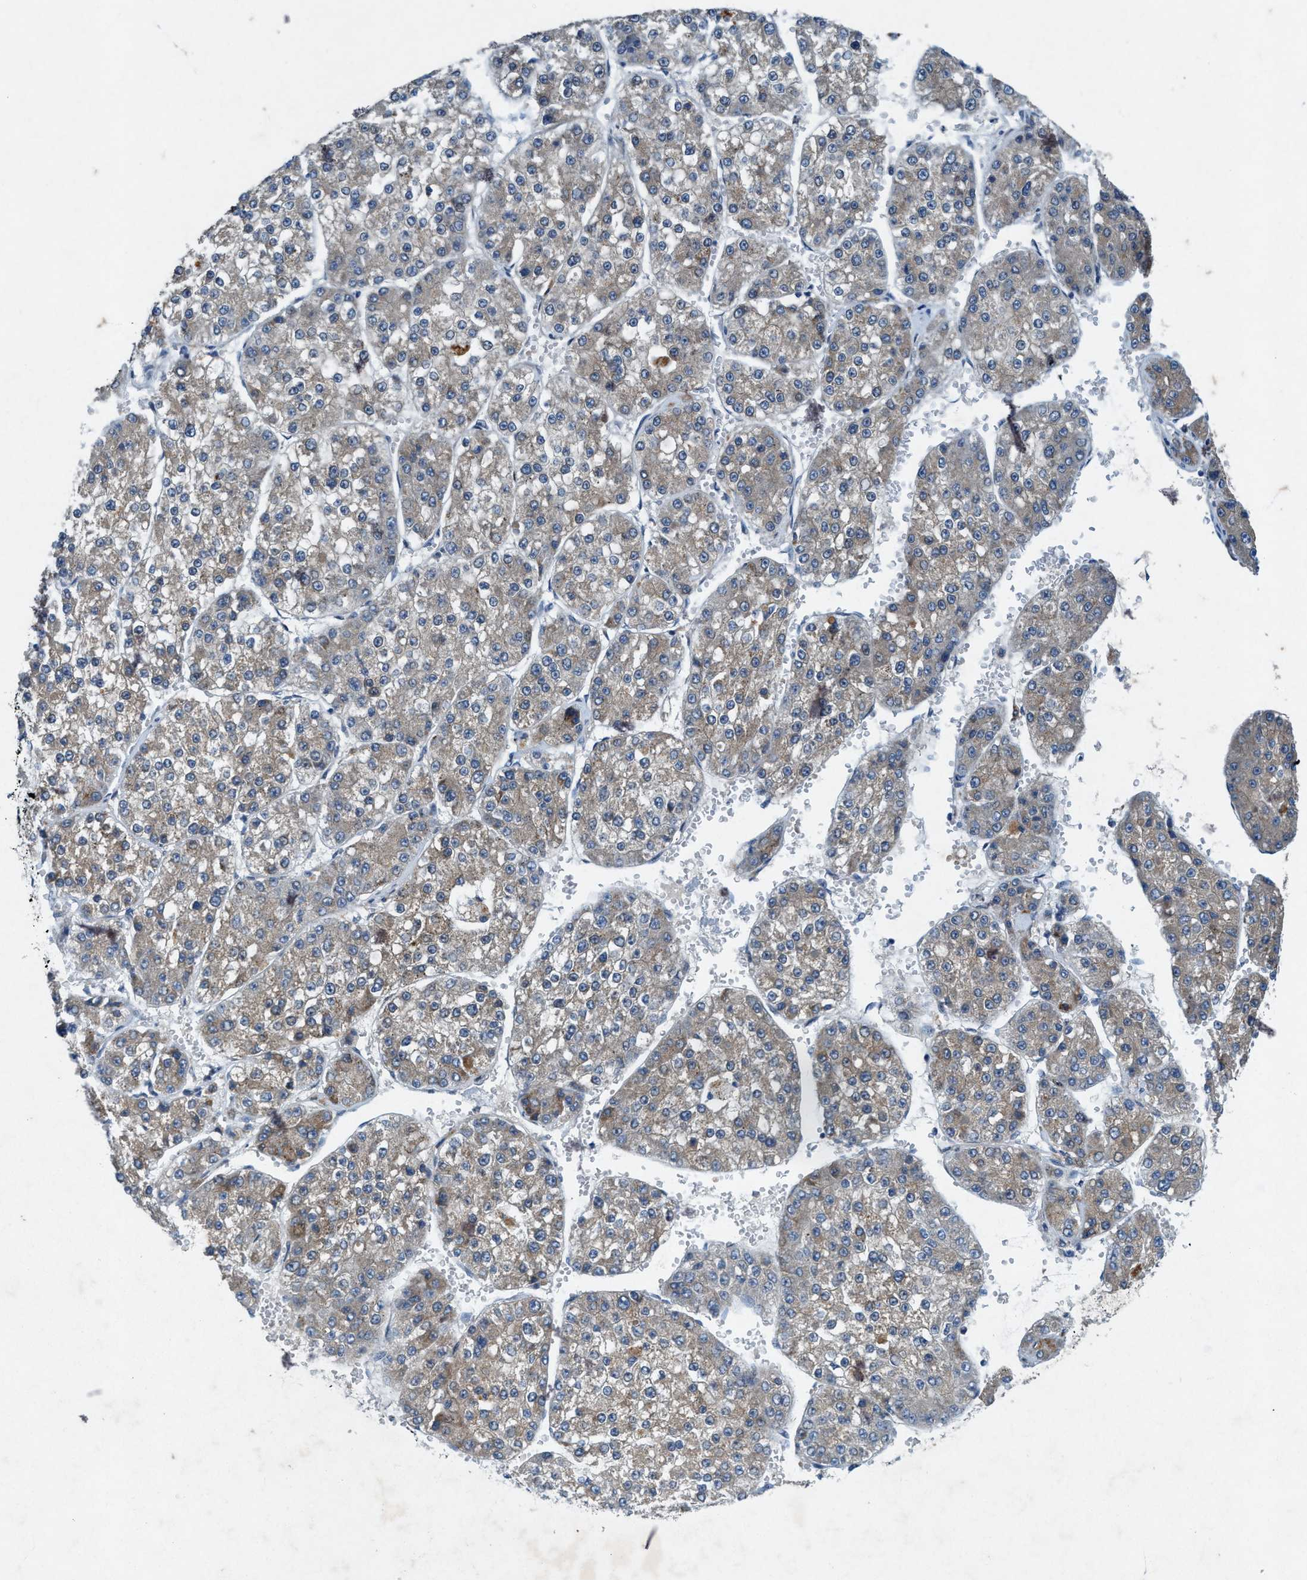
{"staining": {"intensity": "weak", "quantity": "25%-75%", "location": "cytoplasmic/membranous"}, "tissue": "liver cancer", "cell_type": "Tumor cells", "image_type": "cancer", "snomed": [{"axis": "morphology", "description": "Carcinoma, Hepatocellular, NOS"}, {"axis": "topography", "description": "Liver"}], "caption": "A low amount of weak cytoplasmic/membranous positivity is identified in approximately 25%-75% of tumor cells in liver cancer (hepatocellular carcinoma) tissue.", "gene": "URGCP", "patient": {"sex": "female", "age": 73}}